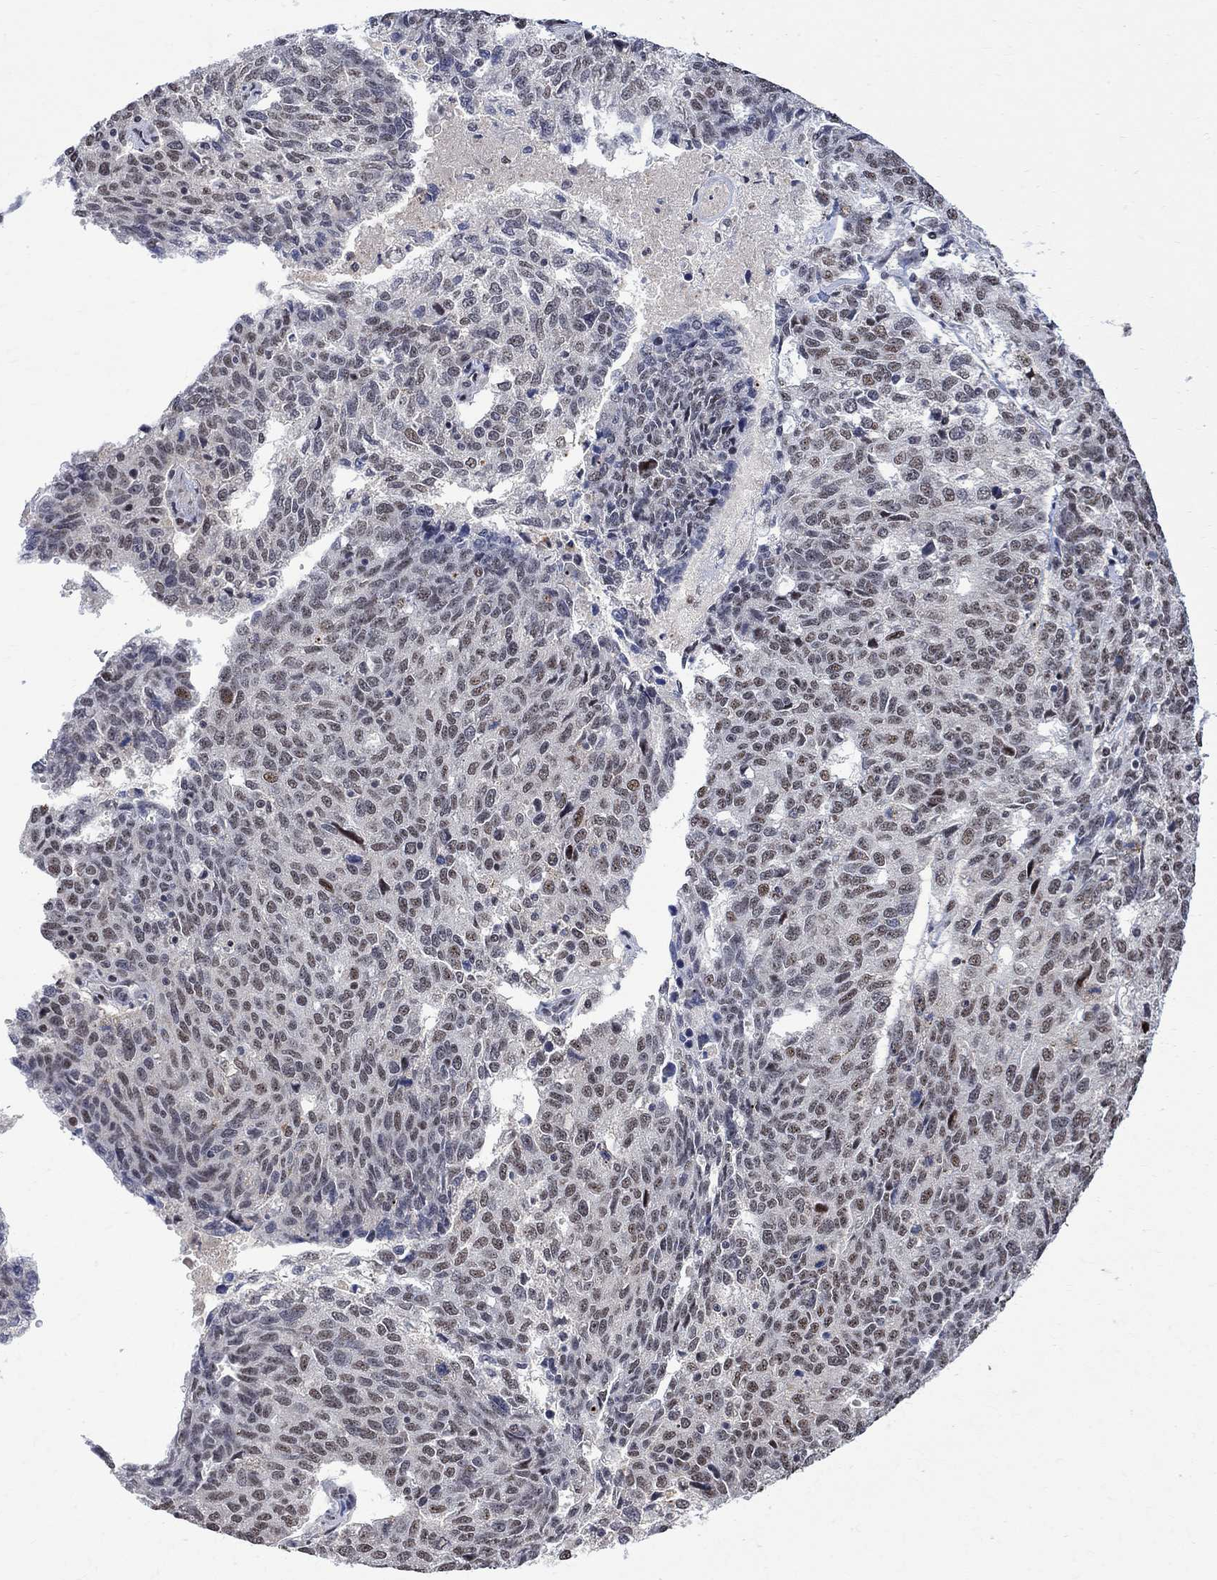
{"staining": {"intensity": "moderate", "quantity": "<25%", "location": "nuclear"}, "tissue": "ovarian cancer", "cell_type": "Tumor cells", "image_type": "cancer", "snomed": [{"axis": "morphology", "description": "Cystadenocarcinoma, serous, NOS"}, {"axis": "topography", "description": "Ovary"}], "caption": "A micrograph of human ovarian cancer stained for a protein shows moderate nuclear brown staining in tumor cells.", "gene": "E4F1", "patient": {"sex": "female", "age": 71}}